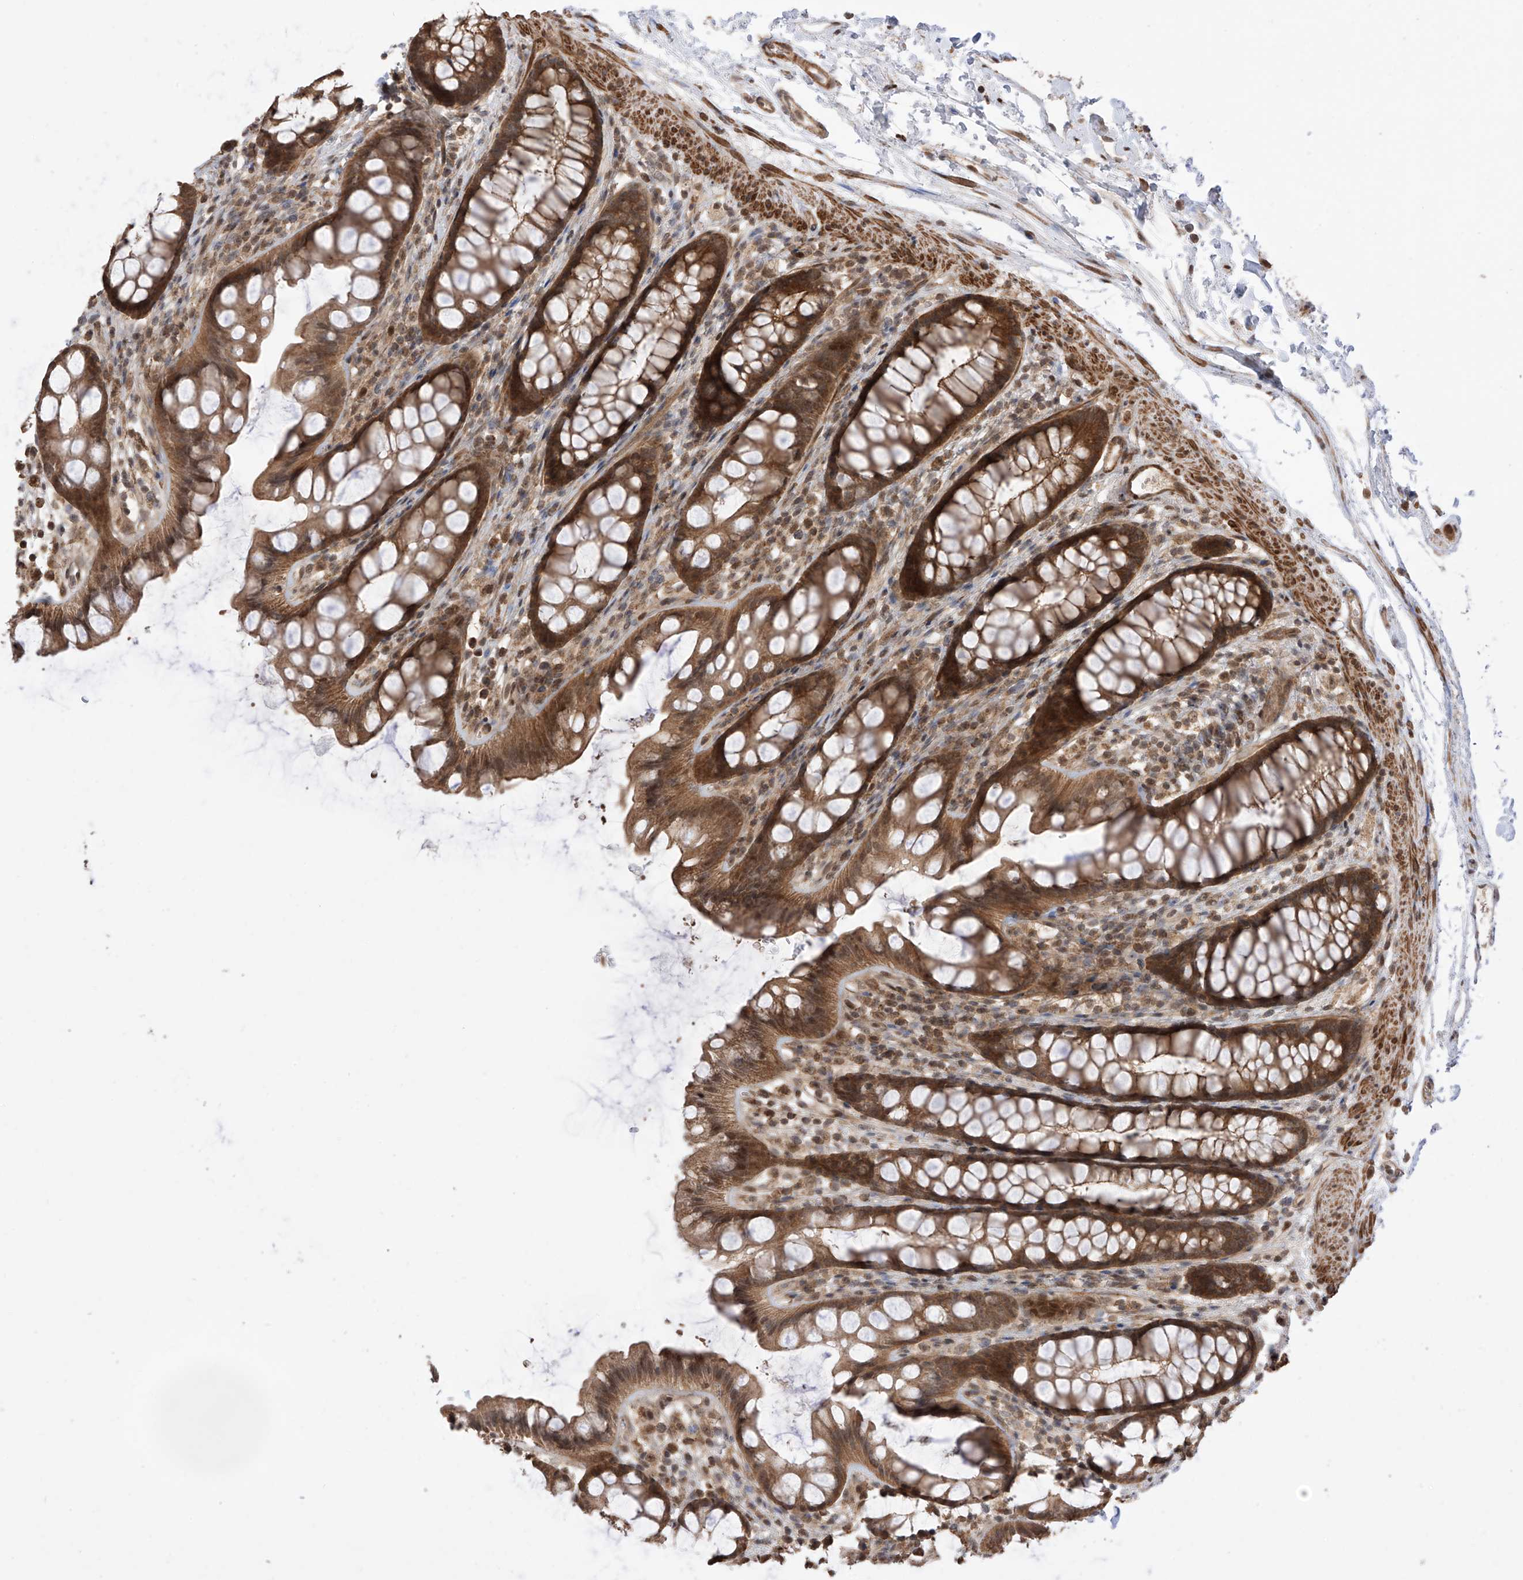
{"staining": {"intensity": "moderate", "quantity": ">75%", "location": "cytoplasmic/membranous,nuclear"}, "tissue": "rectum", "cell_type": "Glandular cells", "image_type": "normal", "snomed": [{"axis": "morphology", "description": "Normal tissue, NOS"}, {"axis": "topography", "description": "Rectum"}], "caption": "The immunohistochemical stain highlights moderate cytoplasmic/membranous,nuclear staining in glandular cells of normal rectum. (DAB (3,3'-diaminobenzidine) = brown stain, brightfield microscopy at high magnification).", "gene": "LATS1", "patient": {"sex": "female", "age": 65}}